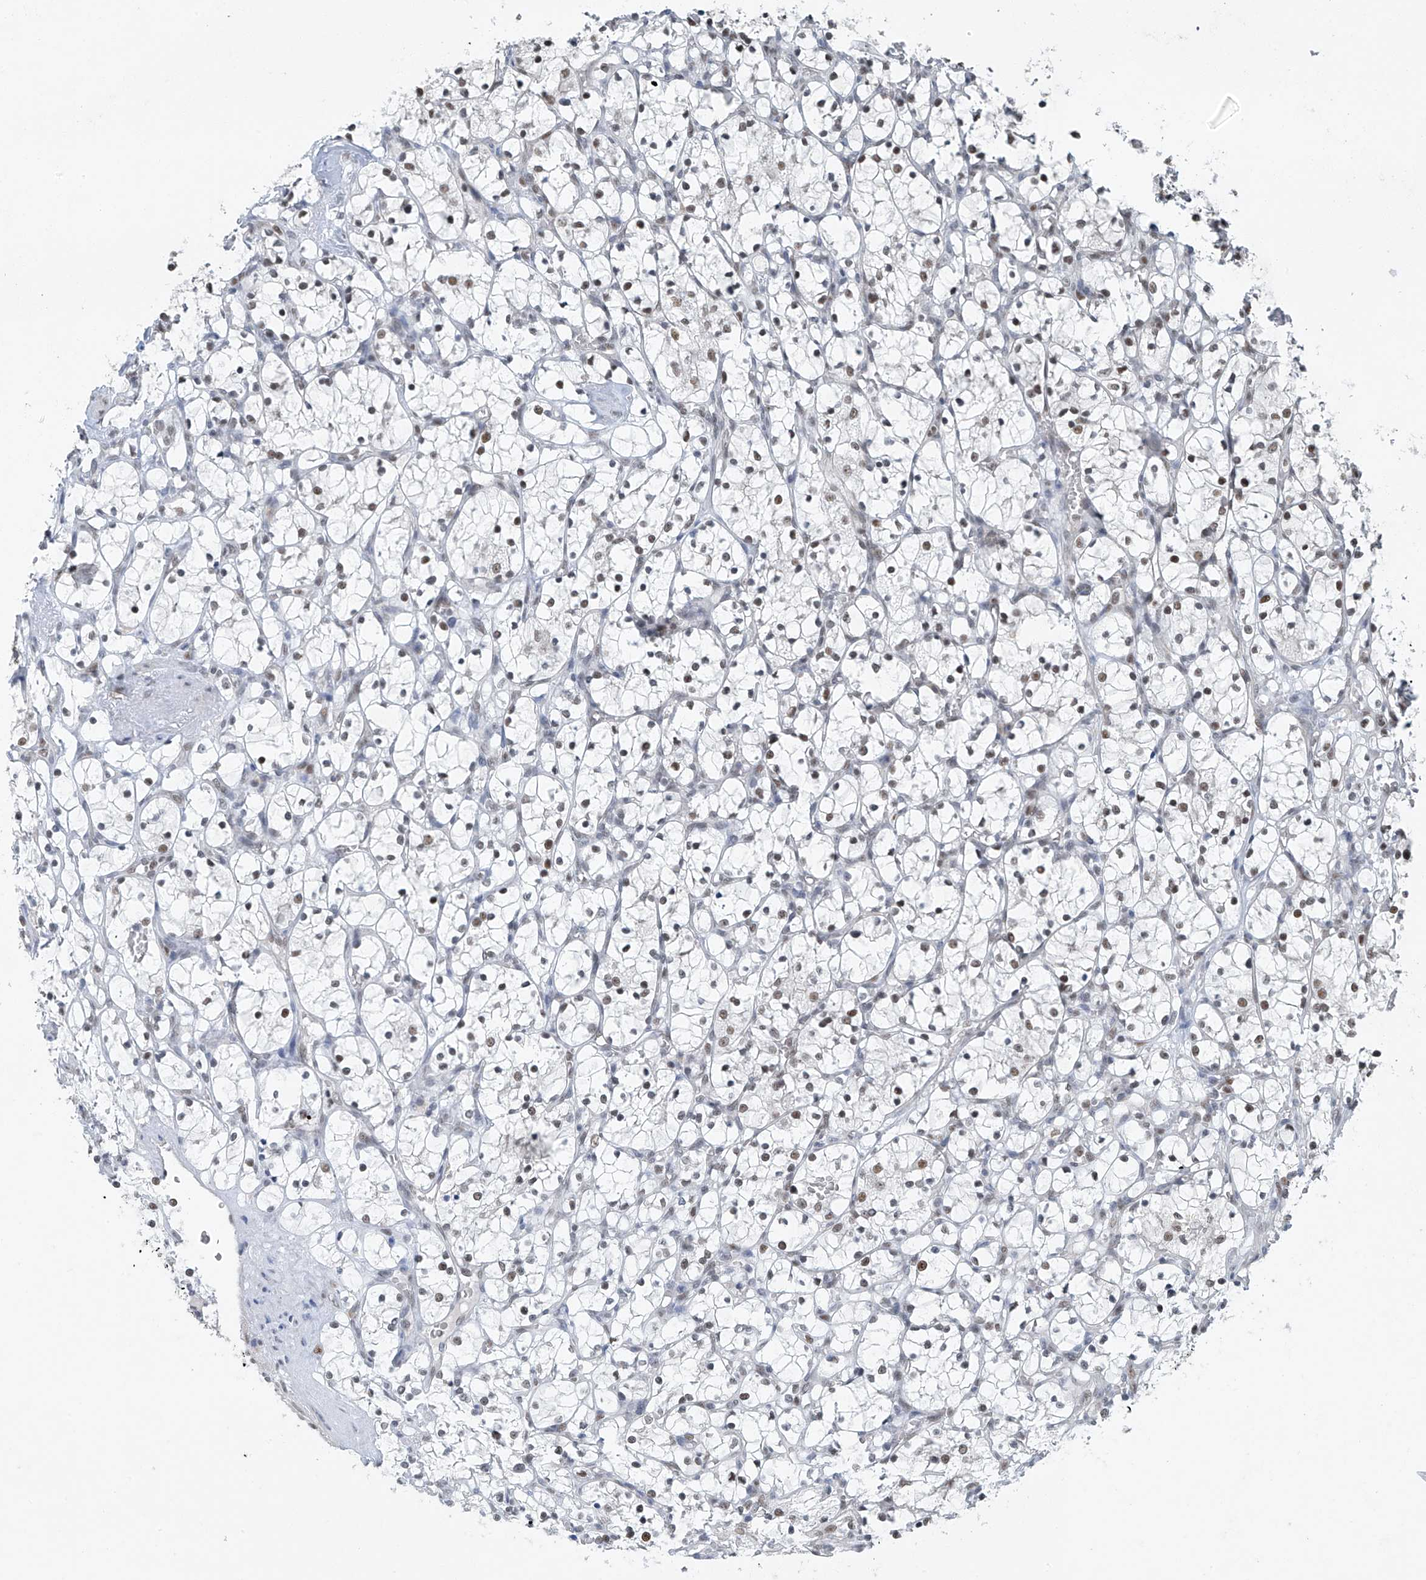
{"staining": {"intensity": "weak", "quantity": "<25%", "location": "nuclear"}, "tissue": "renal cancer", "cell_type": "Tumor cells", "image_type": "cancer", "snomed": [{"axis": "morphology", "description": "Adenocarcinoma, NOS"}, {"axis": "topography", "description": "Kidney"}], "caption": "Renal cancer stained for a protein using immunohistochemistry (IHC) demonstrates no positivity tumor cells.", "gene": "TAF8", "patient": {"sex": "female", "age": 69}}